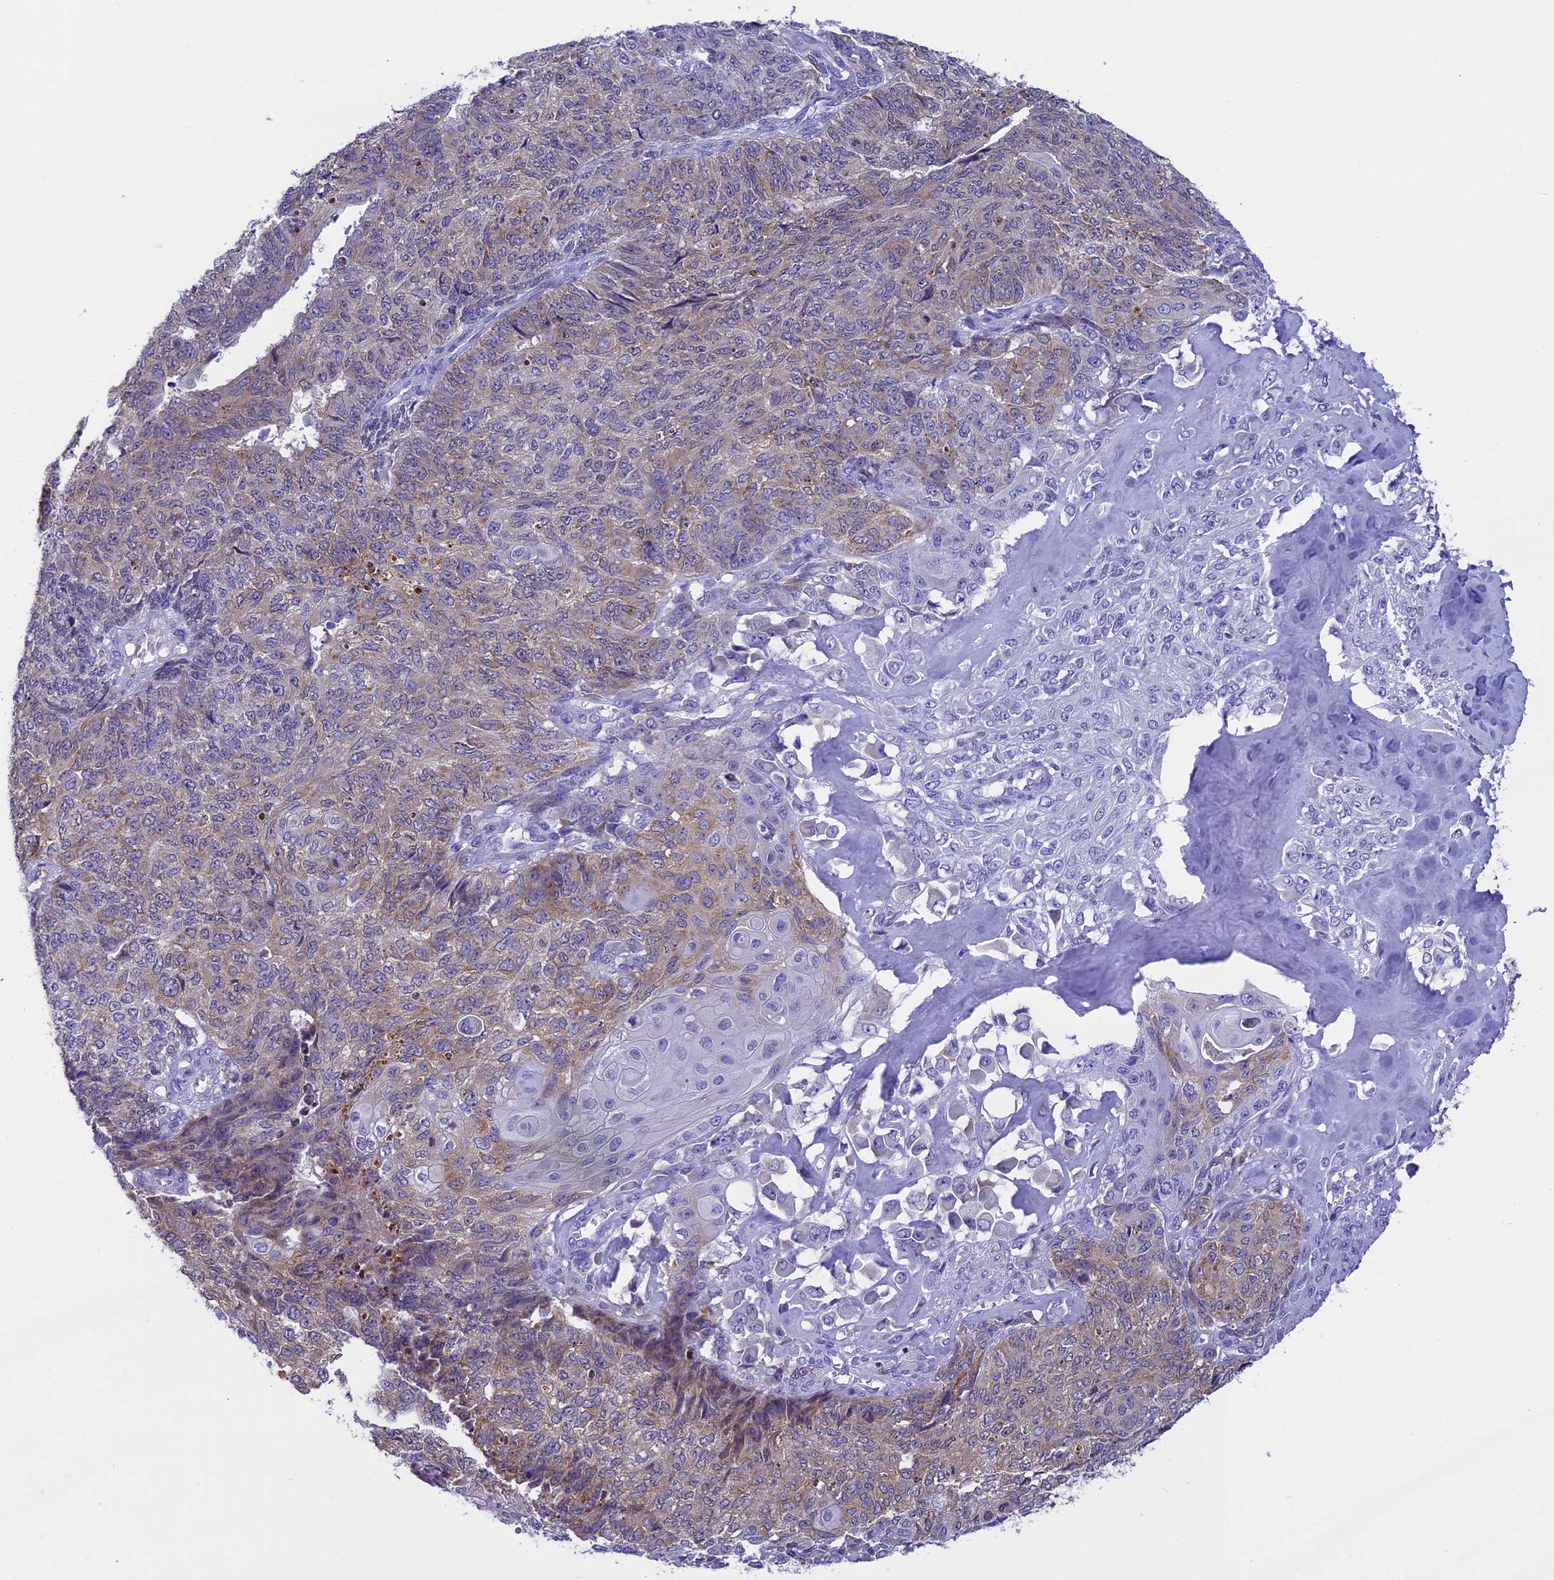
{"staining": {"intensity": "weak", "quantity": "25%-75%", "location": "cytoplasmic/membranous"}, "tissue": "endometrial cancer", "cell_type": "Tumor cells", "image_type": "cancer", "snomed": [{"axis": "morphology", "description": "Adenocarcinoma, NOS"}, {"axis": "topography", "description": "Endometrium"}], "caption": "Immunohistochemical staining of human endometrial adenocarcinoma demonstrates low levels of weak cytoplasmic/membranous protein staining in about 25%-75% of tumor cells.", "gene": "KCTD14", "patient": {"sex": "female", "age": 32}}